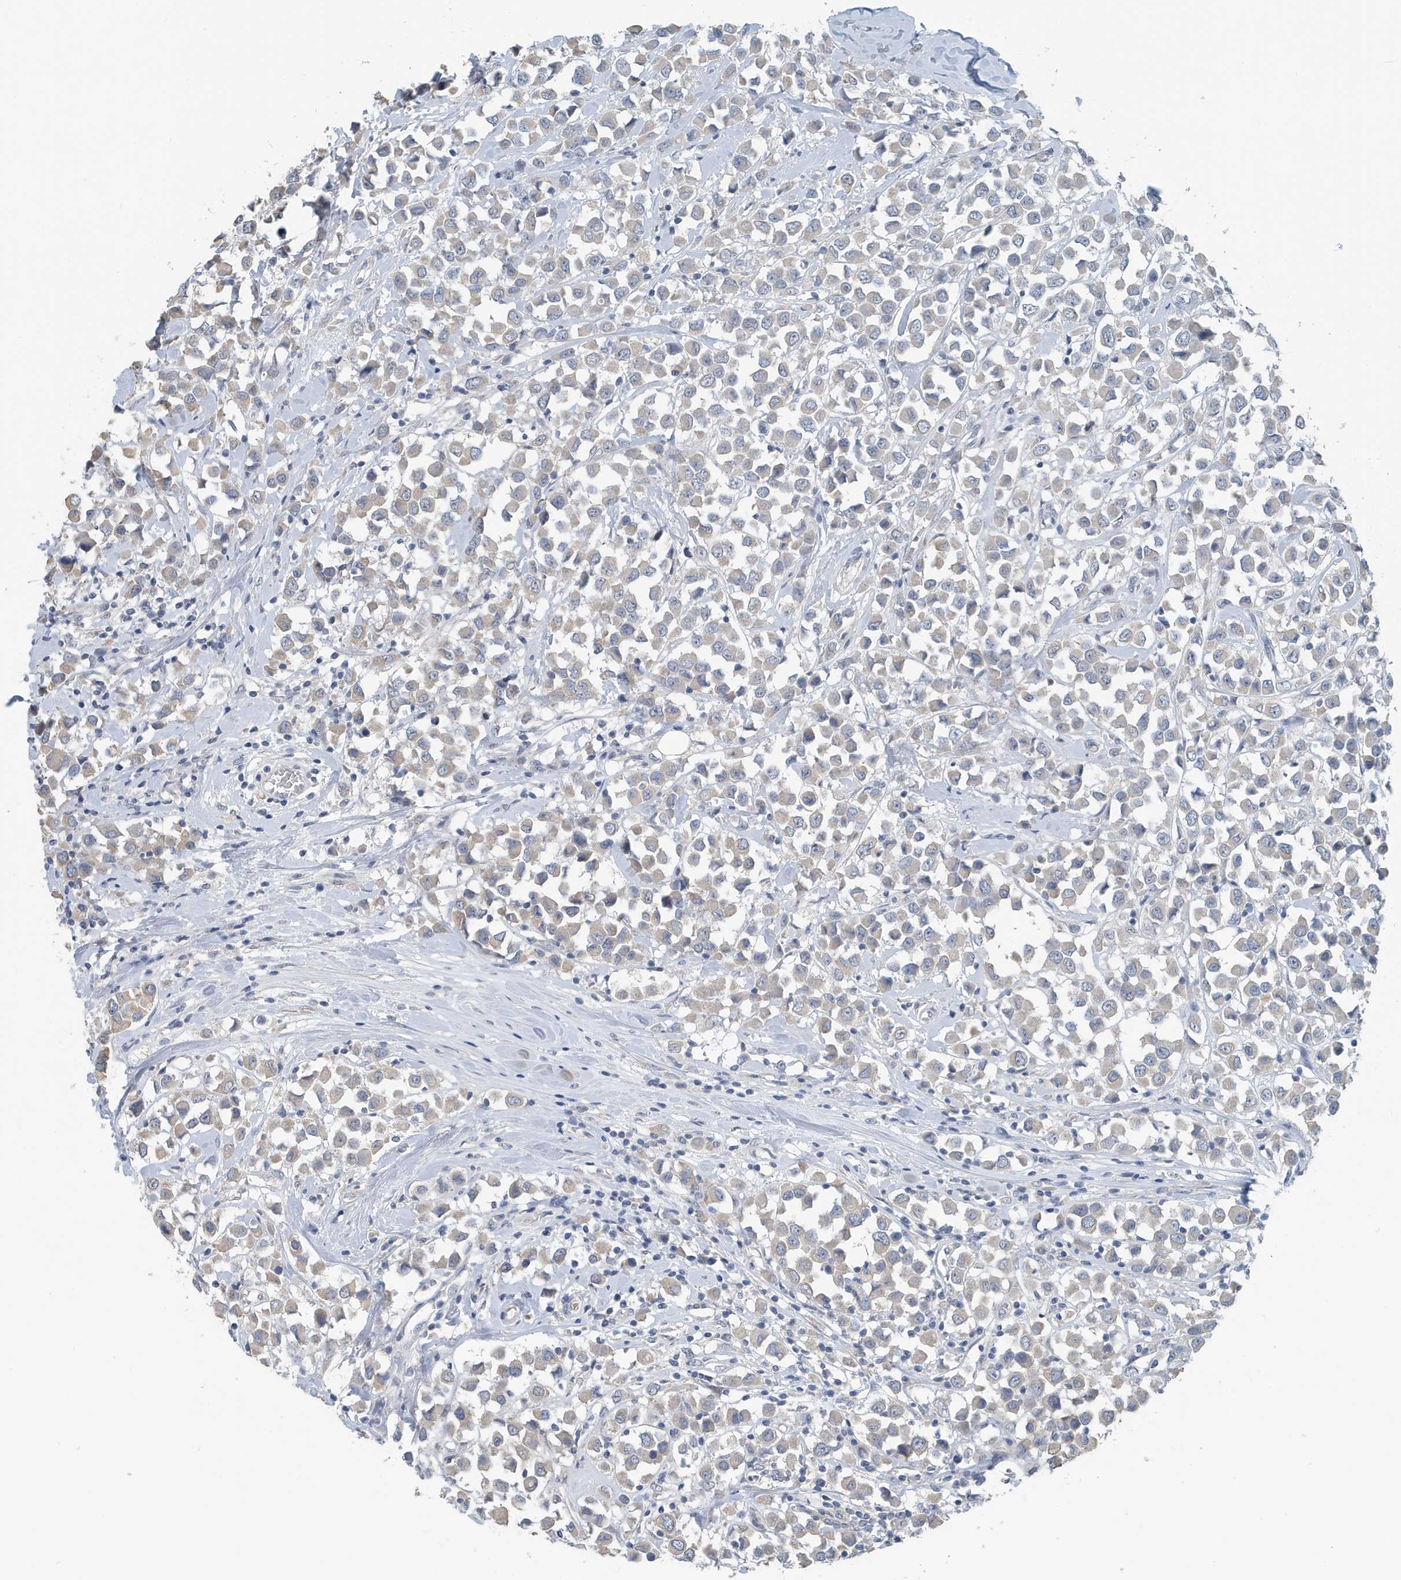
{"staining": {"intensity": "weak", "quantity": "<25%", "location": "cytoplasmic/membranous"}, "tissue": "breast cancer", "cell_type": "Tumor cells", "image_type": "cancer", "snomed": [{"axis": "morphology", "description": "Duct carcinoma"}, {"axis": "topography", "description": "Breast"}], "caption": "There is no significant positivity in tumor cells of breast infiltrating ductal carcinoma.", "gene": "UGT2B4", "patient": {"sex": "female", "age": 61}}